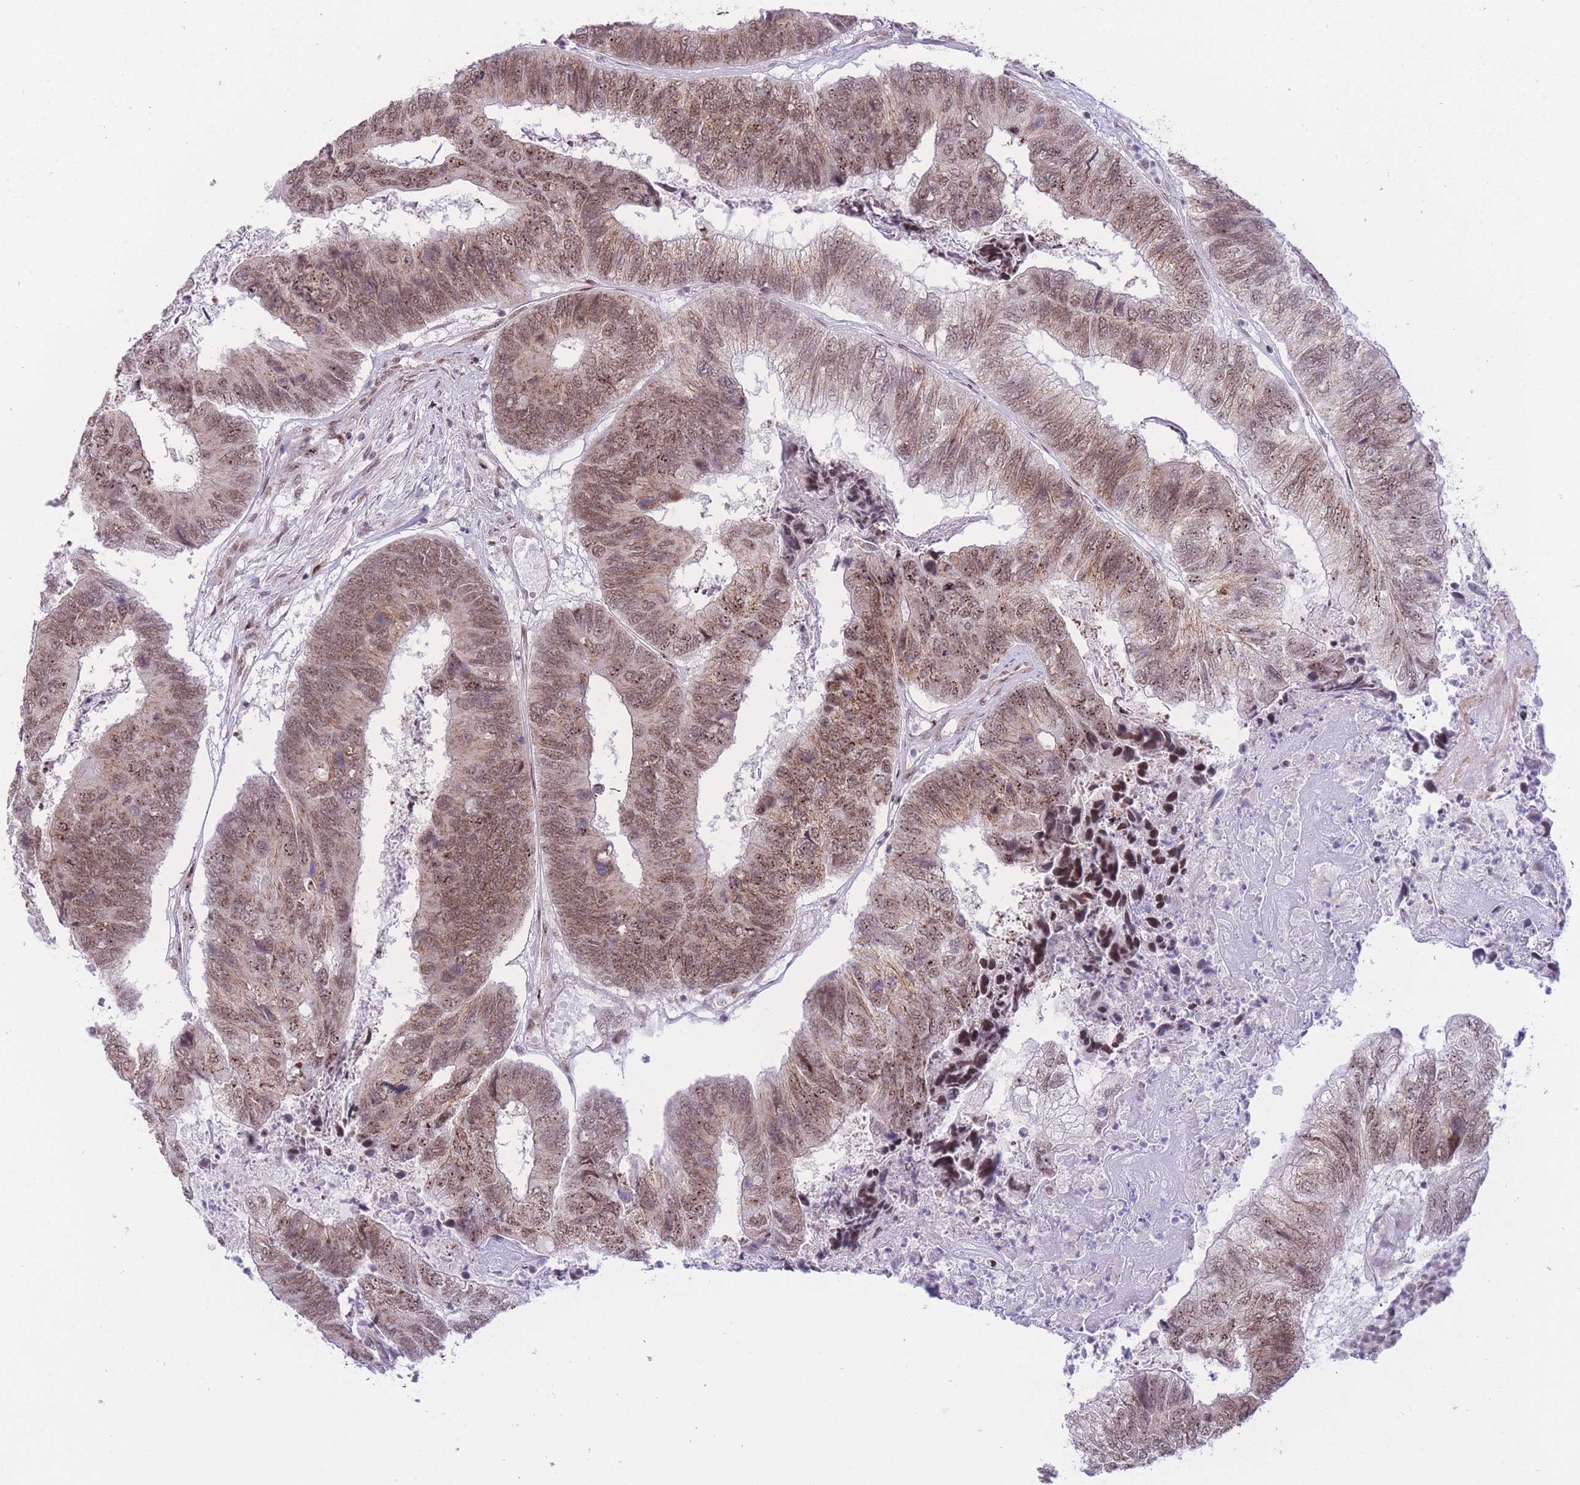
{"staining": {"intensity": "moderate", "quantity": ">75%", "location": "nuclear"}, "tissue": "colorectal cancer", "cell_type": "Tumor cells", "image_type": "cancer", "snomed": [{"axis": "morphology", "description": "Adenocarcinoma, NOS"}, {"axis": "topography", "description": "Colon"}], "caption": "This photomicrograph displays immunohistochemistry (IHC) staining of human colorectal adenocarcinoma, with medium moderate nuclear positivity in approximately >75% of tumor cells.", "gene": "PCIF1", "patient": {"sex": "female", "age": 67}}